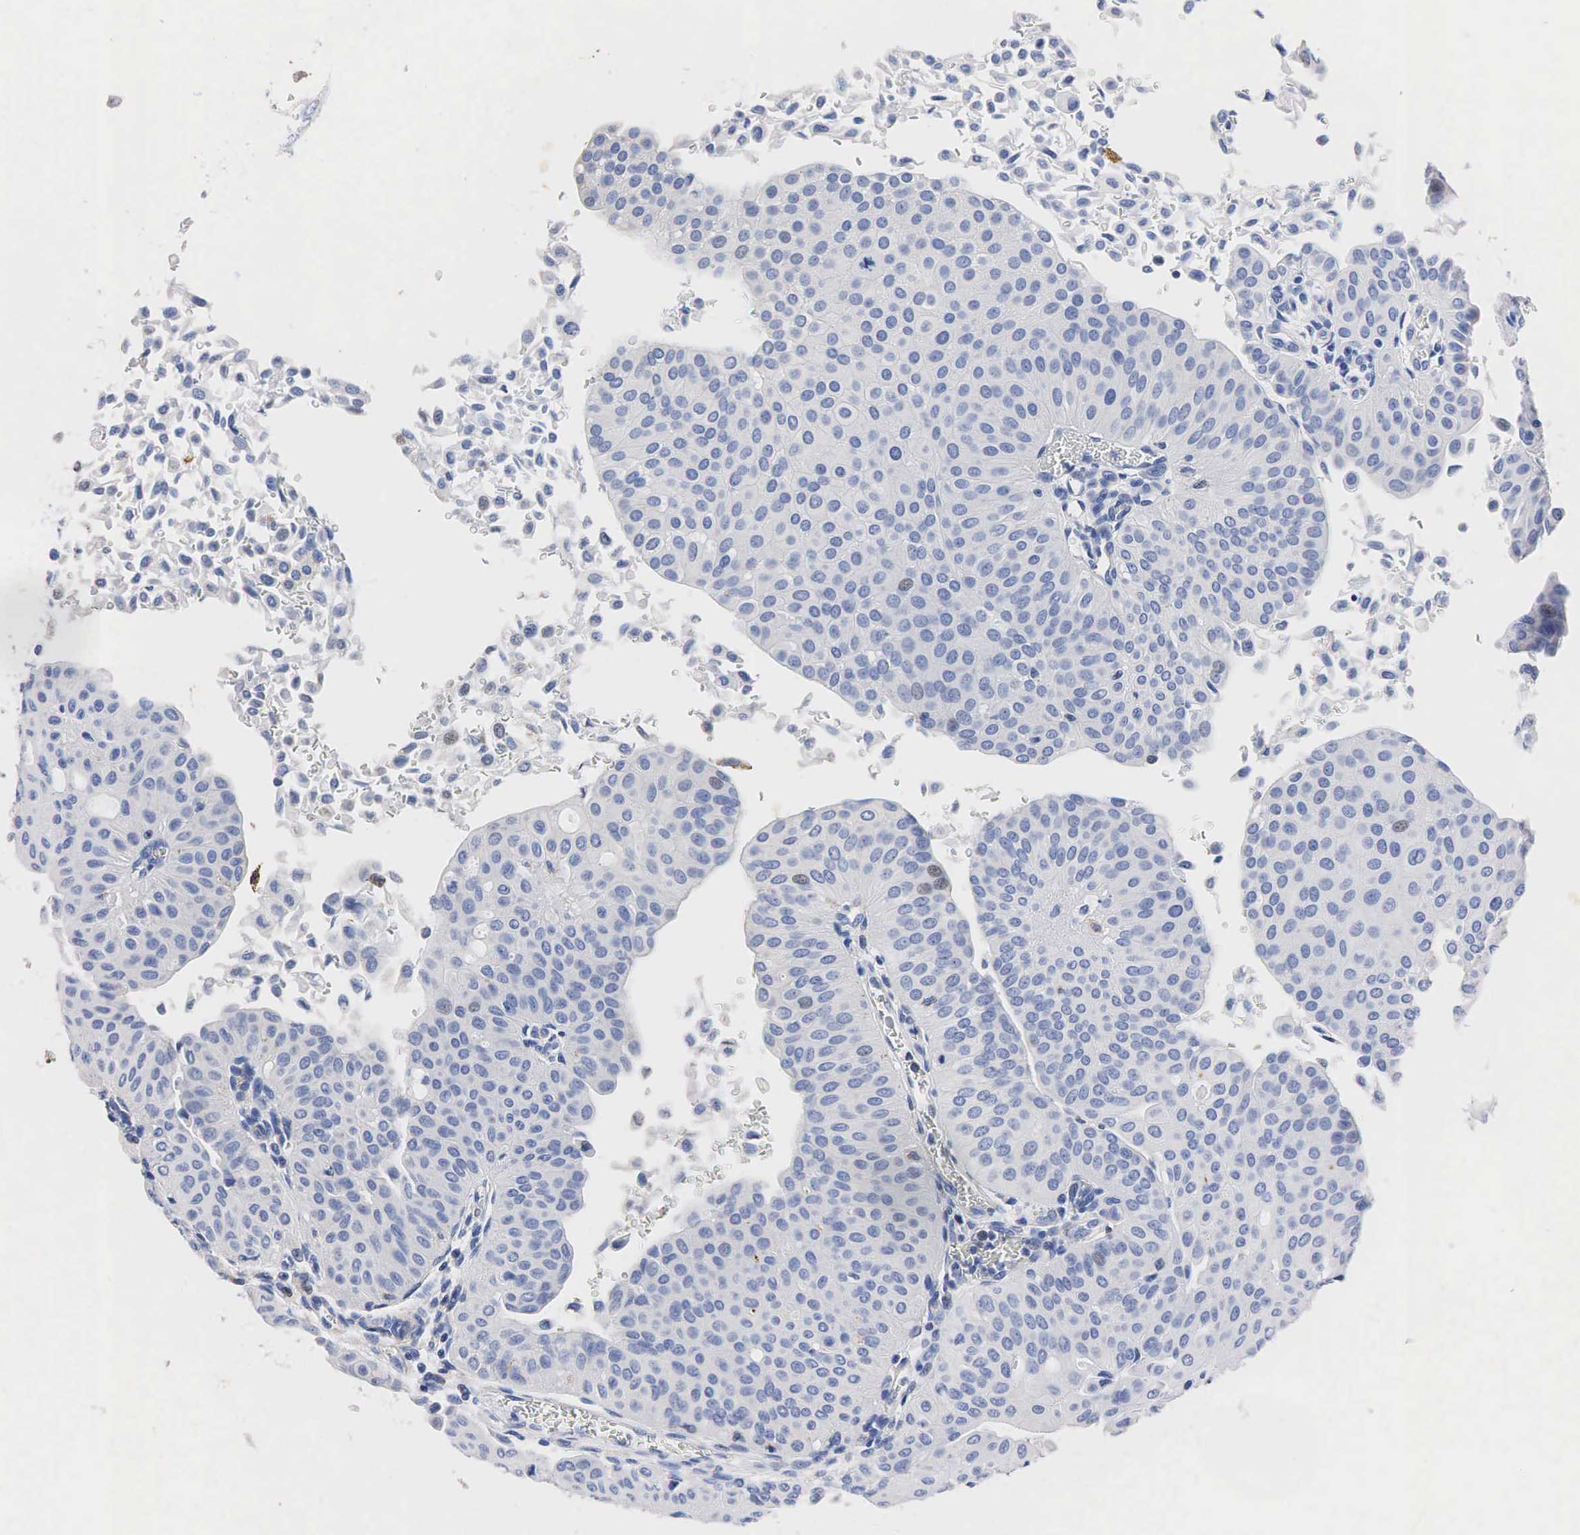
{"staining": {"intensity": "weak", "quantity": "<25%", "location": "nuclear"}, "tissue": "urothelial cancer", "cell_type": "Tumor cells", "image_type": "cancer", "snomed": [{"axis": "morphology", "description": "Urothelial carcinoma, Low grade"}, {"axis": "topography", "description": "Urinary bladder"}], "caption": "A high-resolution micrograph shows immunohistochemistry (IHC) staining of urothelial cancer, which displays no significant expression in tumor cells. (DAB immunohistochemistry (IHC) visualized using brightfield microscopy, high magnification).", "gene": "SYP", "patient": {"sex": "male", "age": 64}}